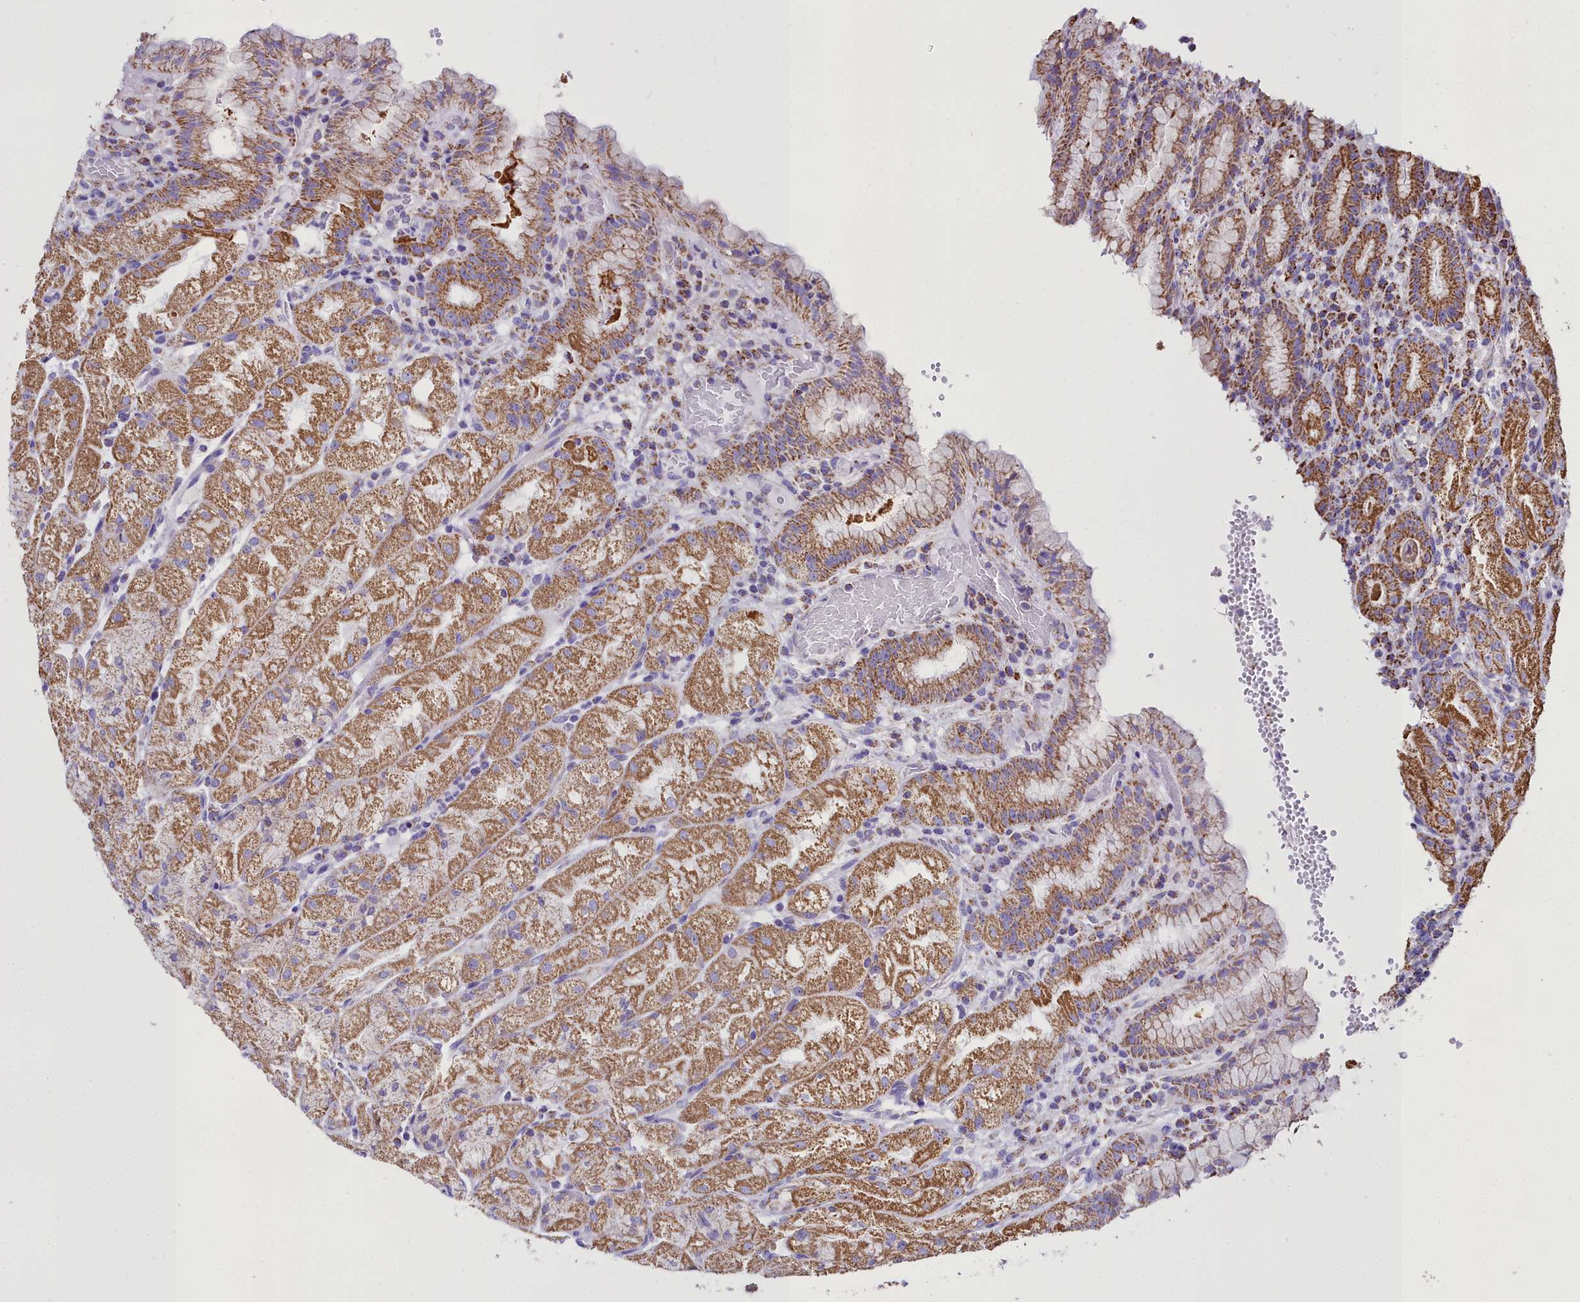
{"staining": {"intensity": "moderate", "quantity": ">75%", "location": "cytoplasmic/membranous"}, "tissue": "stomach", "cell_type": "Glandular cells", "image_type": "normal", "snomed": [{"axis": "morphology", "description": "Normal tissue, NOS"}, {"axis": "topography", "description": "Stomach, upper"}], "caption": "Immunohistochemistry image of normal stomach stained for a protein (brown), which displays medium levels of moderate cytoplasmic/membranous expression in about >75% of glandular cells.", "gene": "WDFY3", "patient": {"sex": "male", "age": 52}}